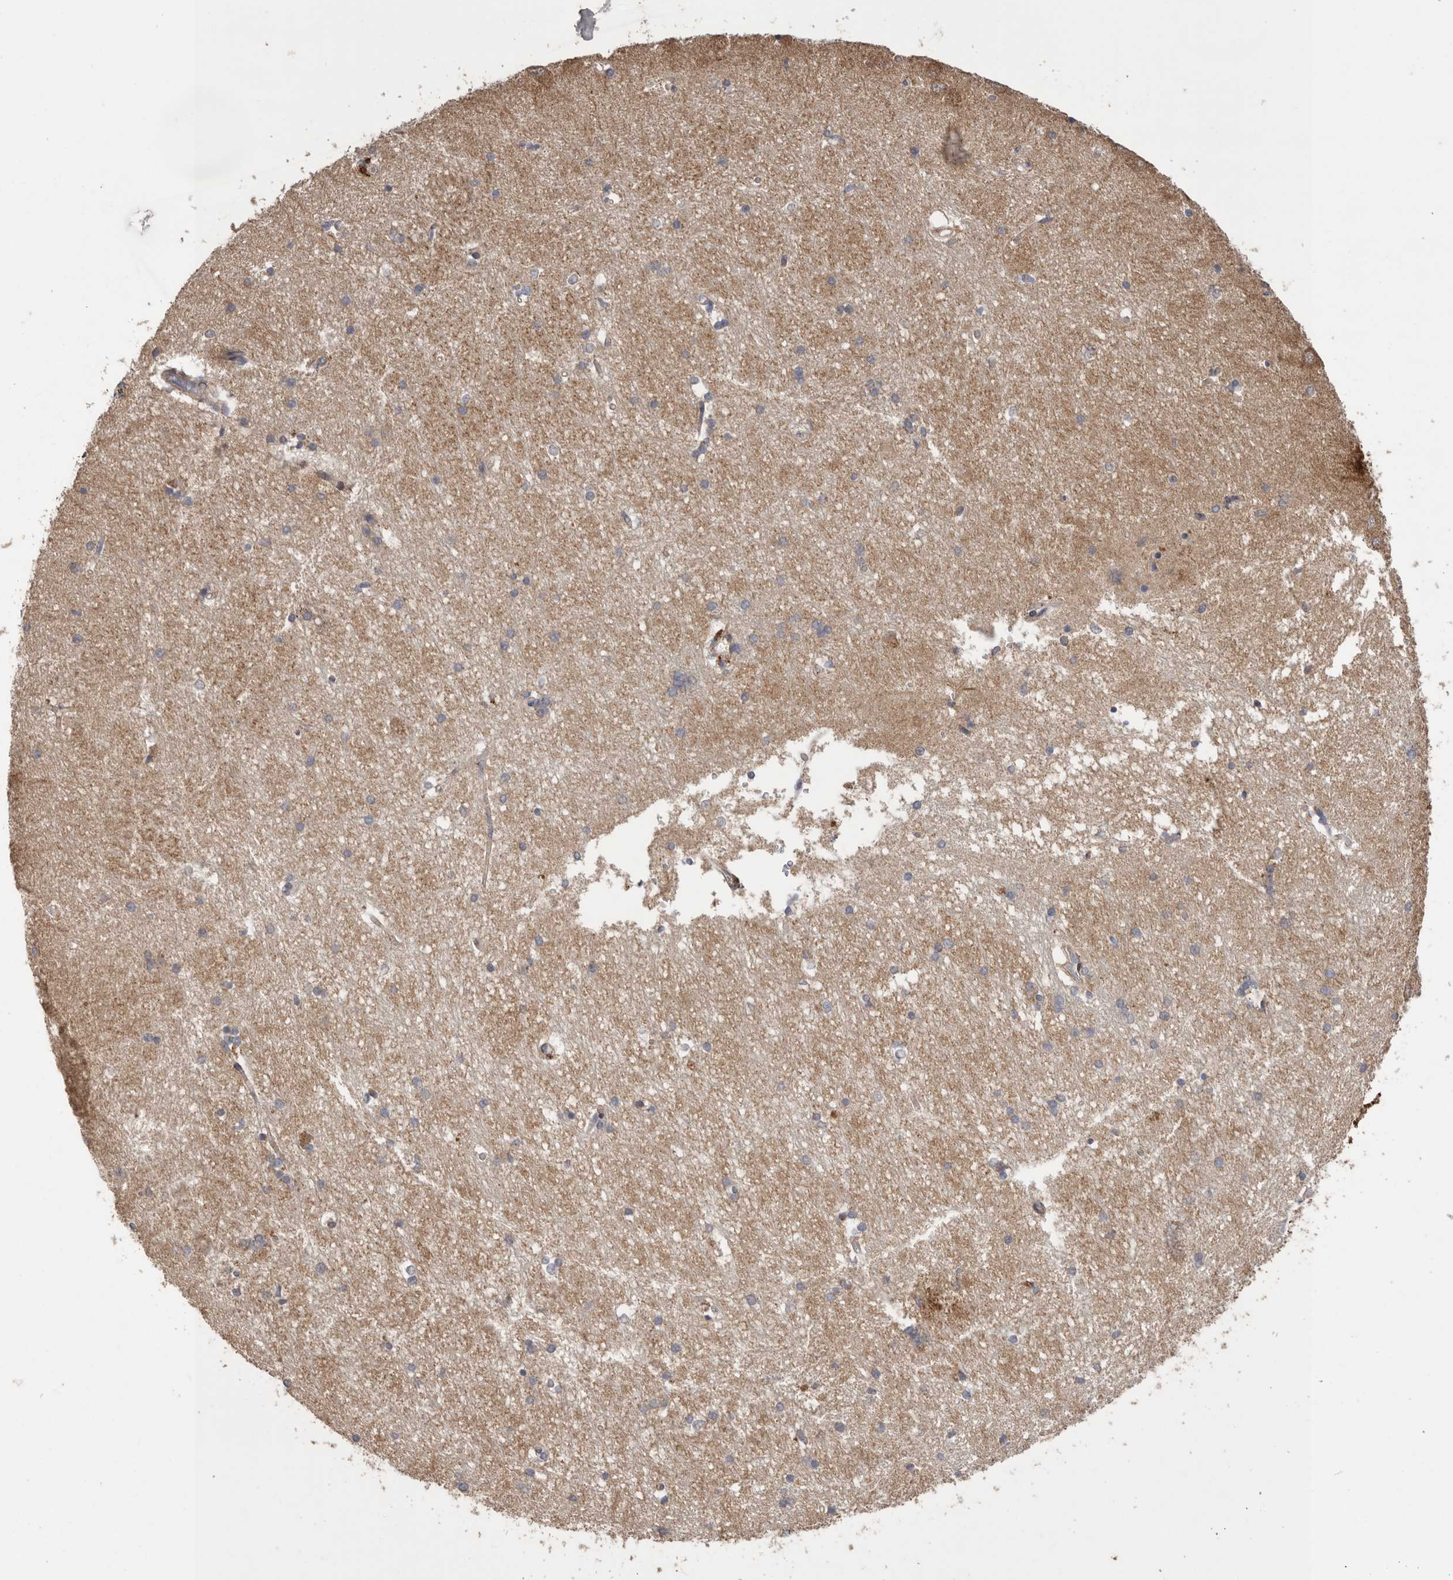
{"staining": {"intensity": "moderate", "quantity": "<25%", "location": "cytoplasmic/membranous"}, "tissue": "hippocampus", "cell_type": "Glial cells", "image_type": "normal", "snomed": [{"axis": "morphology", "description": "Normal tissue, NOS"}, {"axis": "topography", "description": "Hippocampus"}], "caption": "Protein analysis of unremarkable hippocampus shows moderate cytoplasmic/membranous expression in about <25% of glial cells. (IHC, brightfield microscopy, high magnification).", "gene": "PODXL2", "patient": {"sex": "male", "age": 45}}